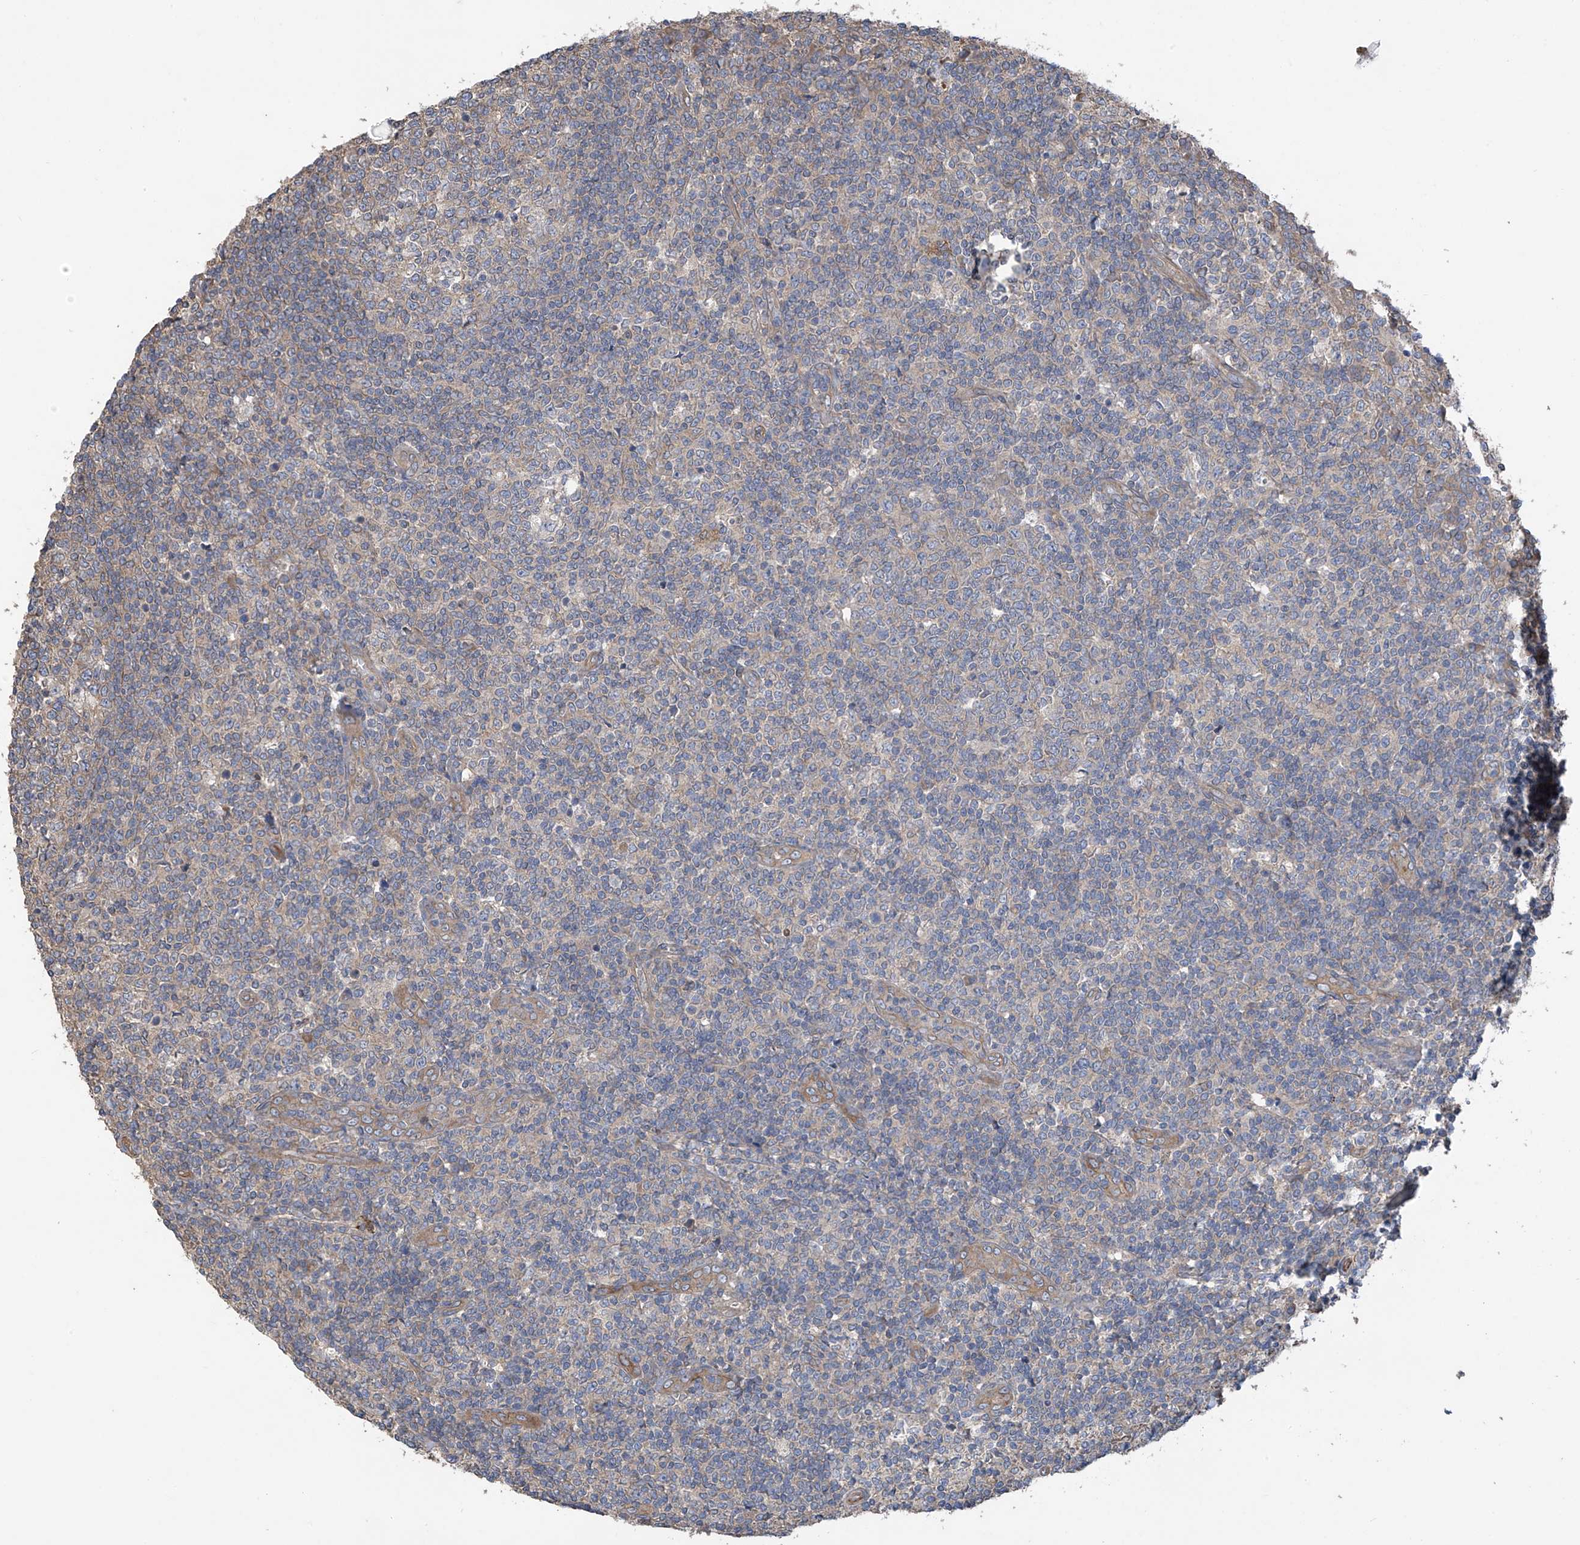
{"staining": {"intensity": "weak", "quantity": "25%-75%", "location": "cytoplasmic/membranous"}, "tissue": "tonsil", "cell_type": "Germinal center cells", "image_type": "normal", "snomed": [{"axis": "morphology", "description": "Normal tissue, NOS"}, {"axis": "topography", "description": "Tonsil"}], "caption": "Tonsil stained with immunohistochemistry displays weak cytoplasmic/membranous positivity in about 25%-75% of germinal center cells. The staining was performed using DAB (3,3'-diaminobenzidine), with brown indicating positive protein expression. Nuclei are stained blue with hematoxylin.", "gene": "PHACTR4", "patient": {"sex": "female", "age": 19}}